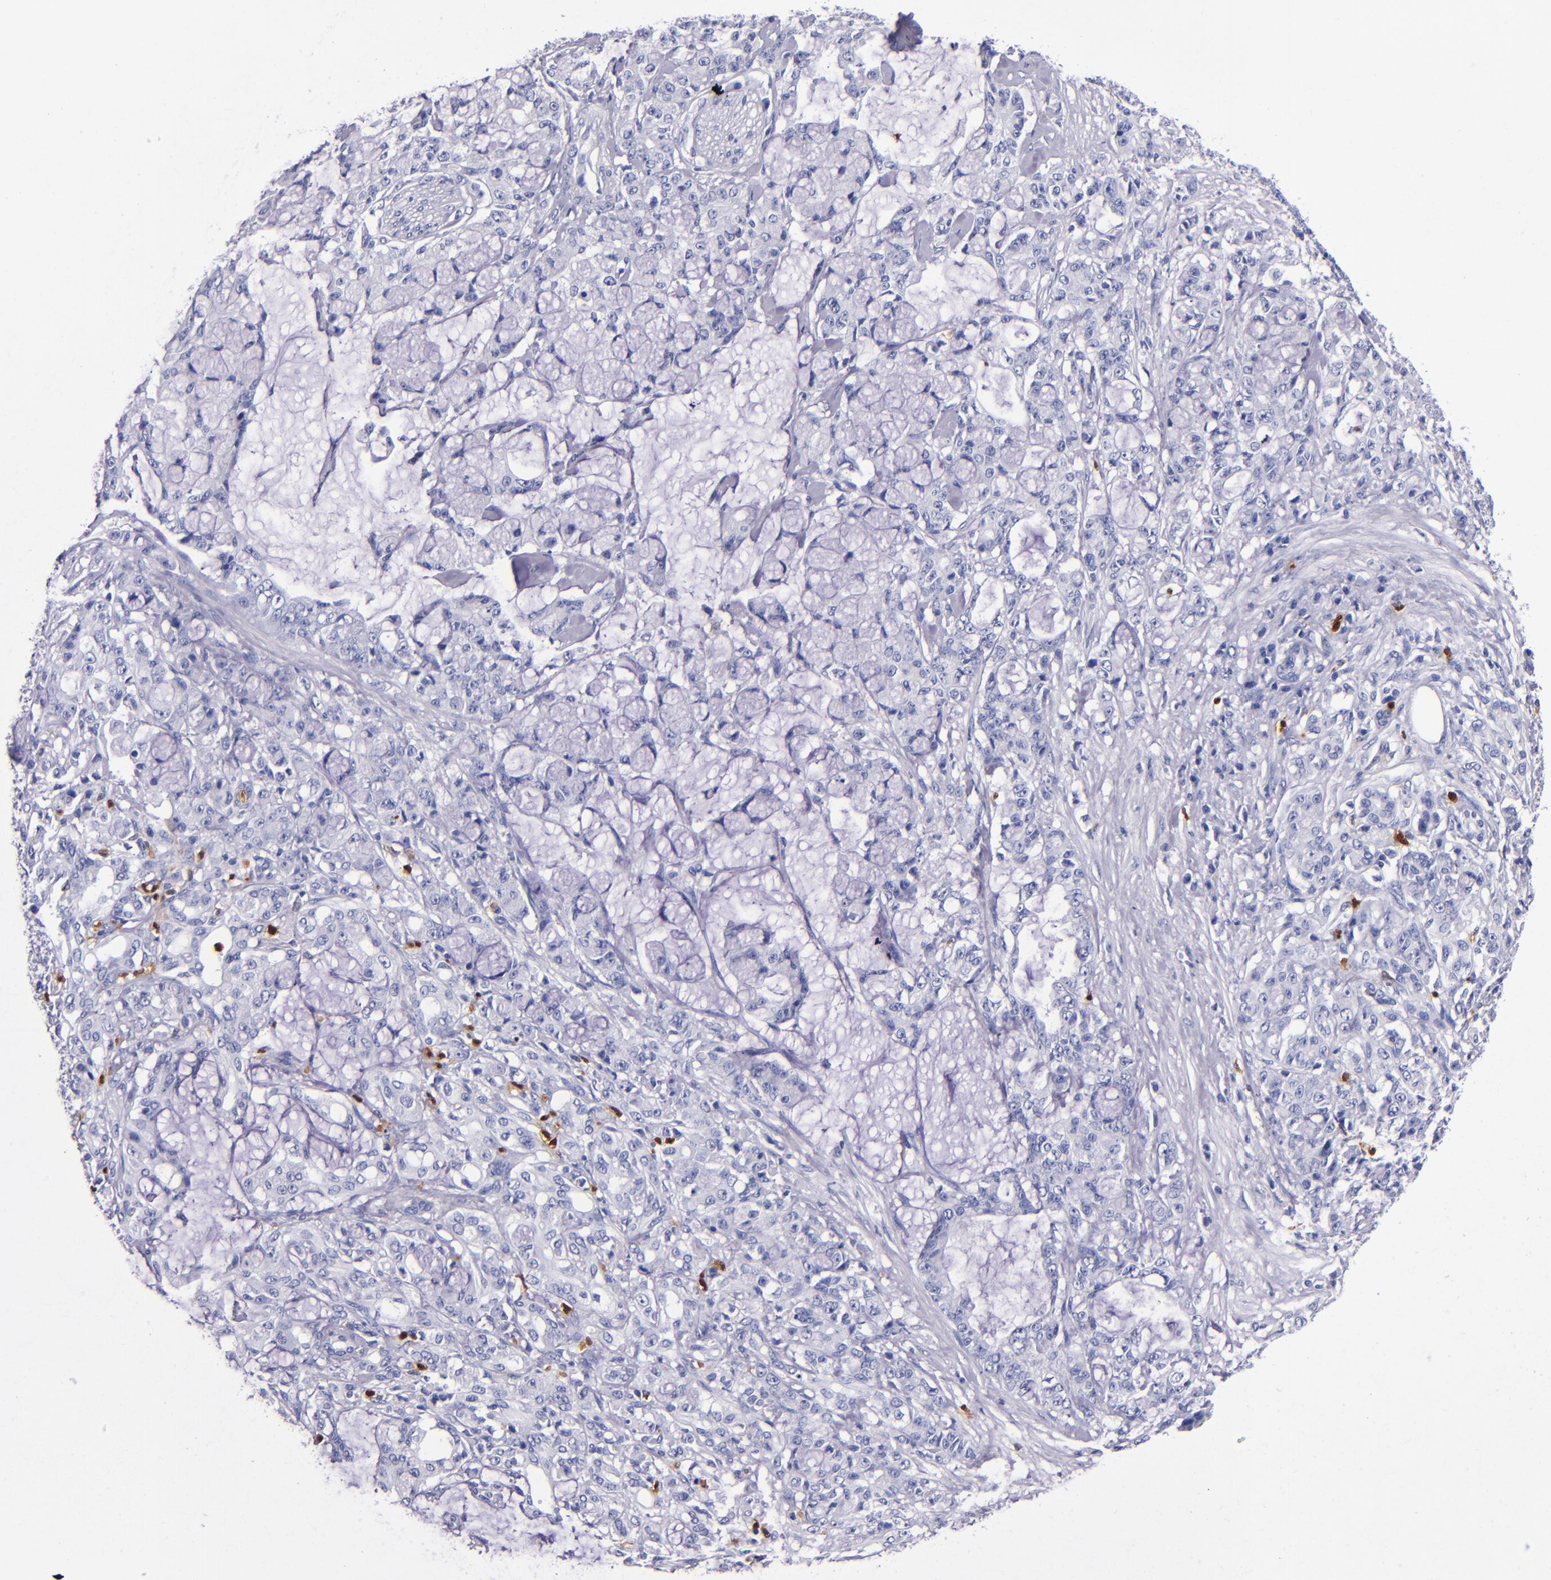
{"staining": {"intensity": "negative", "quantity": "none", "location": "none"}, "tissue": "pancreatic cancer", "cell_type": "Tumor cells", "image_type": "cancer", "snomed": [{"axis": "morphology", "description": "Adenocarcinoma, NOS"}, {"axis": "topography", "description": "Pancreas"}], "caption": "Tumor cells show no significant protein staining in pancreatic cancer.", "gene": "S100A8", "patient": {"sex": "female", "age": 73}}